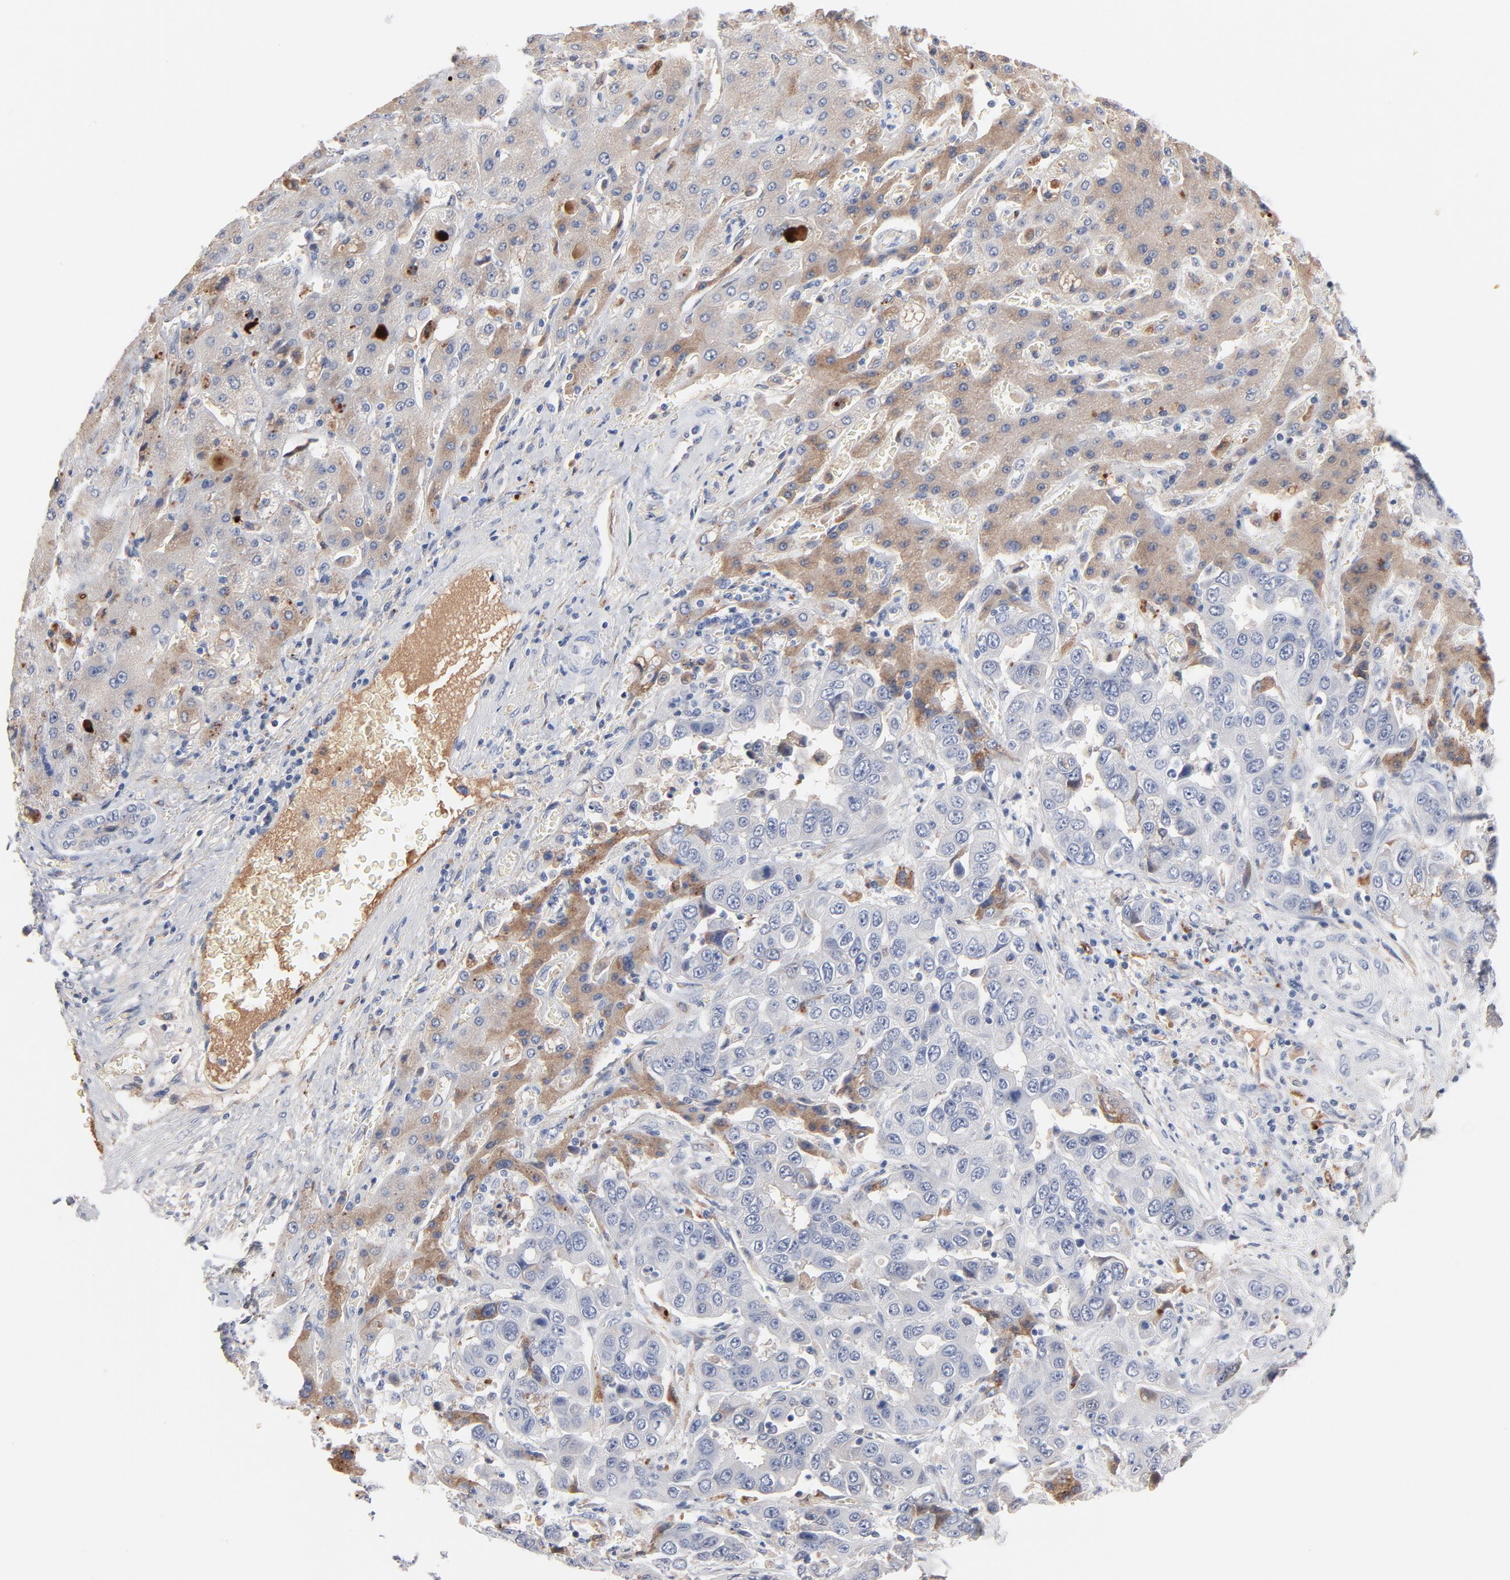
{"staining": {"intensity": "negative", "quantity": "none", "location": "none"}, "tissue": "liver cancer", "cell_type": "Tumor cells", "image_type": "cancer", "snomed": [{"axis": "morphology", "description": "Cholangiocarcinoma"}, {"axis": "topography", "description": "Liver"}], "caption": "There is no significant positivity in tumor cells of liver cholangiocarcinoma. (IHC, brightfield microscopy, high magnification).", "gene": "SERPINA4", "patient": {"sex": "female", "age": 52}}